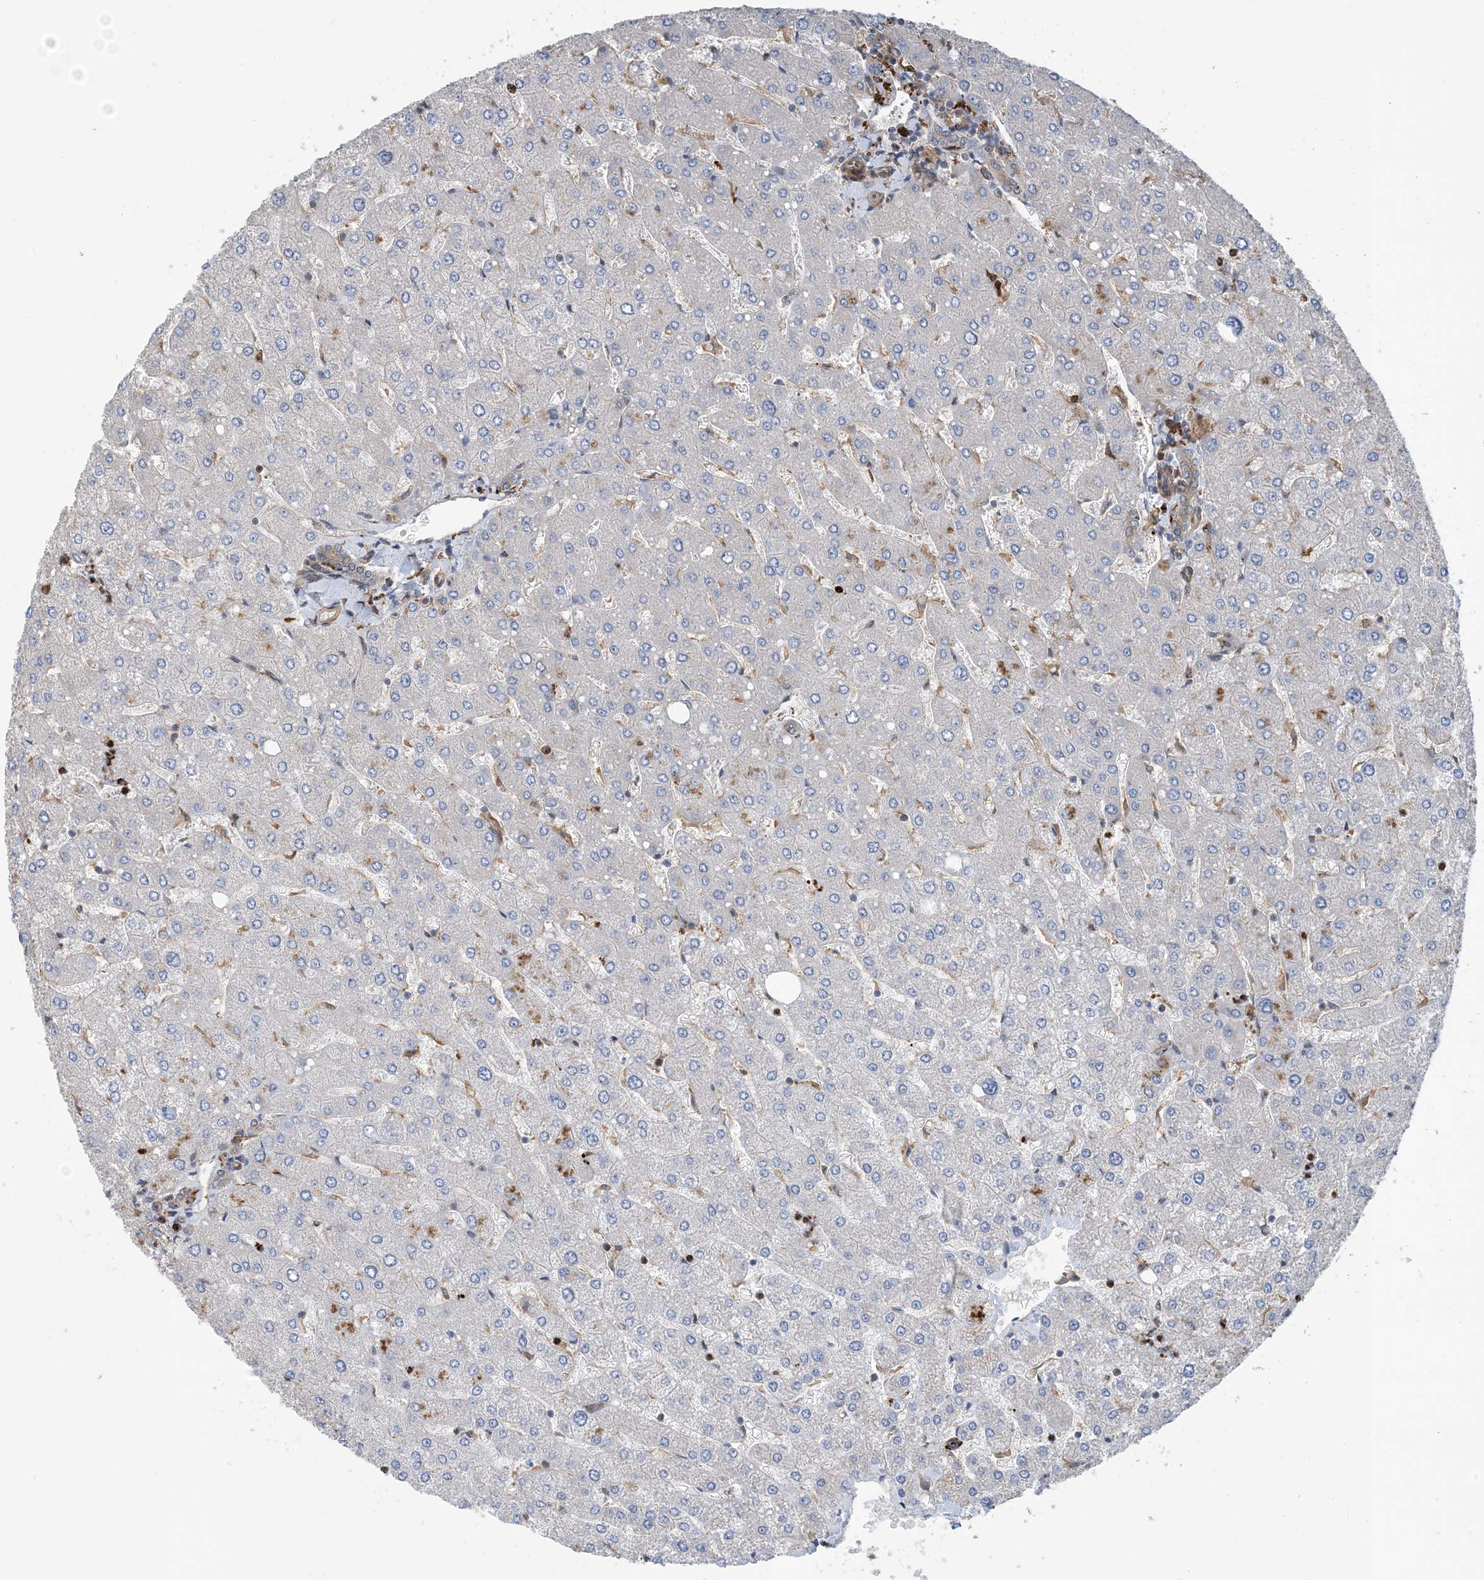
{"staining": {"intensity": "moderate", "quantity": ">75%", "location": "cytoplasmic/membranous"}, "tissue": "liver", "cell_type": "Cholangiocytes", "image_type": "normal", "snomed": [{"axis": "morphology", "description": "Normal tissue, NOS"}, {"axis": "topography", "description": "Liver"}], "caption": "A histopathology image of human liver stained for a protein exhibits moderate cytoplasmic/membranous brown staining in cholangiocytes. (DAB IHC with brightfield microscopy, high magnification).", "gene": "HS1BP3", "patient": {"sex": "male", "age": 55}}